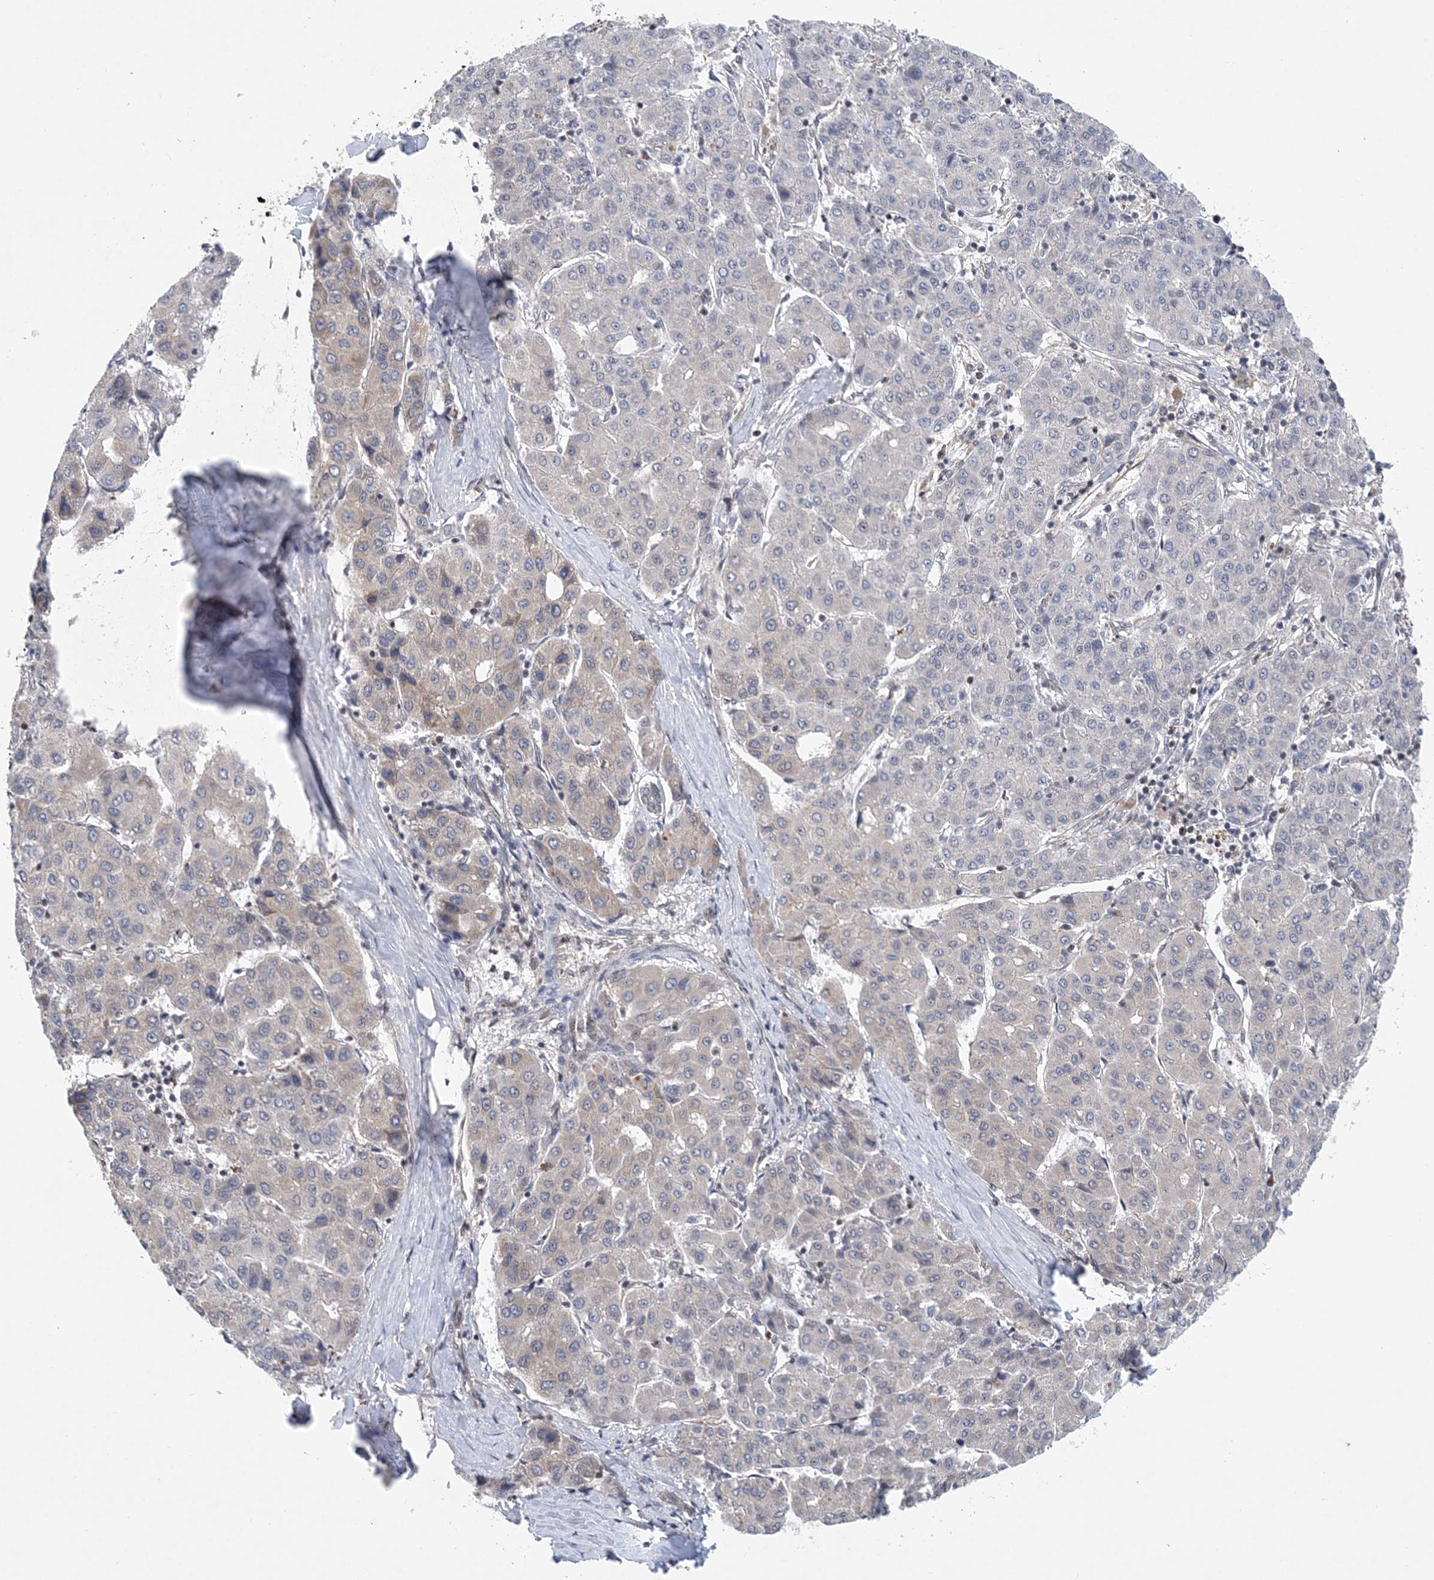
{"staining": {"intensity": "negative", "quantity": "none", "location": "none"}, "tissue": "liver cancer", "cell_type": "Tumor cells", "image_type": "cancer", "snomed": [{"axis": "morphology", "description": "Carcinoma, Hepatocellular, NOS"}, {"axis": "topography", "description": "Liver"}], "caption": "This is an immunohistochemistry (IHC) histopathology image of hepatocellular carcinoma (liver). There is no expression in tumor cells.", "gene": "CCDC152", "patient": {"sex": "male", "age": 65}}